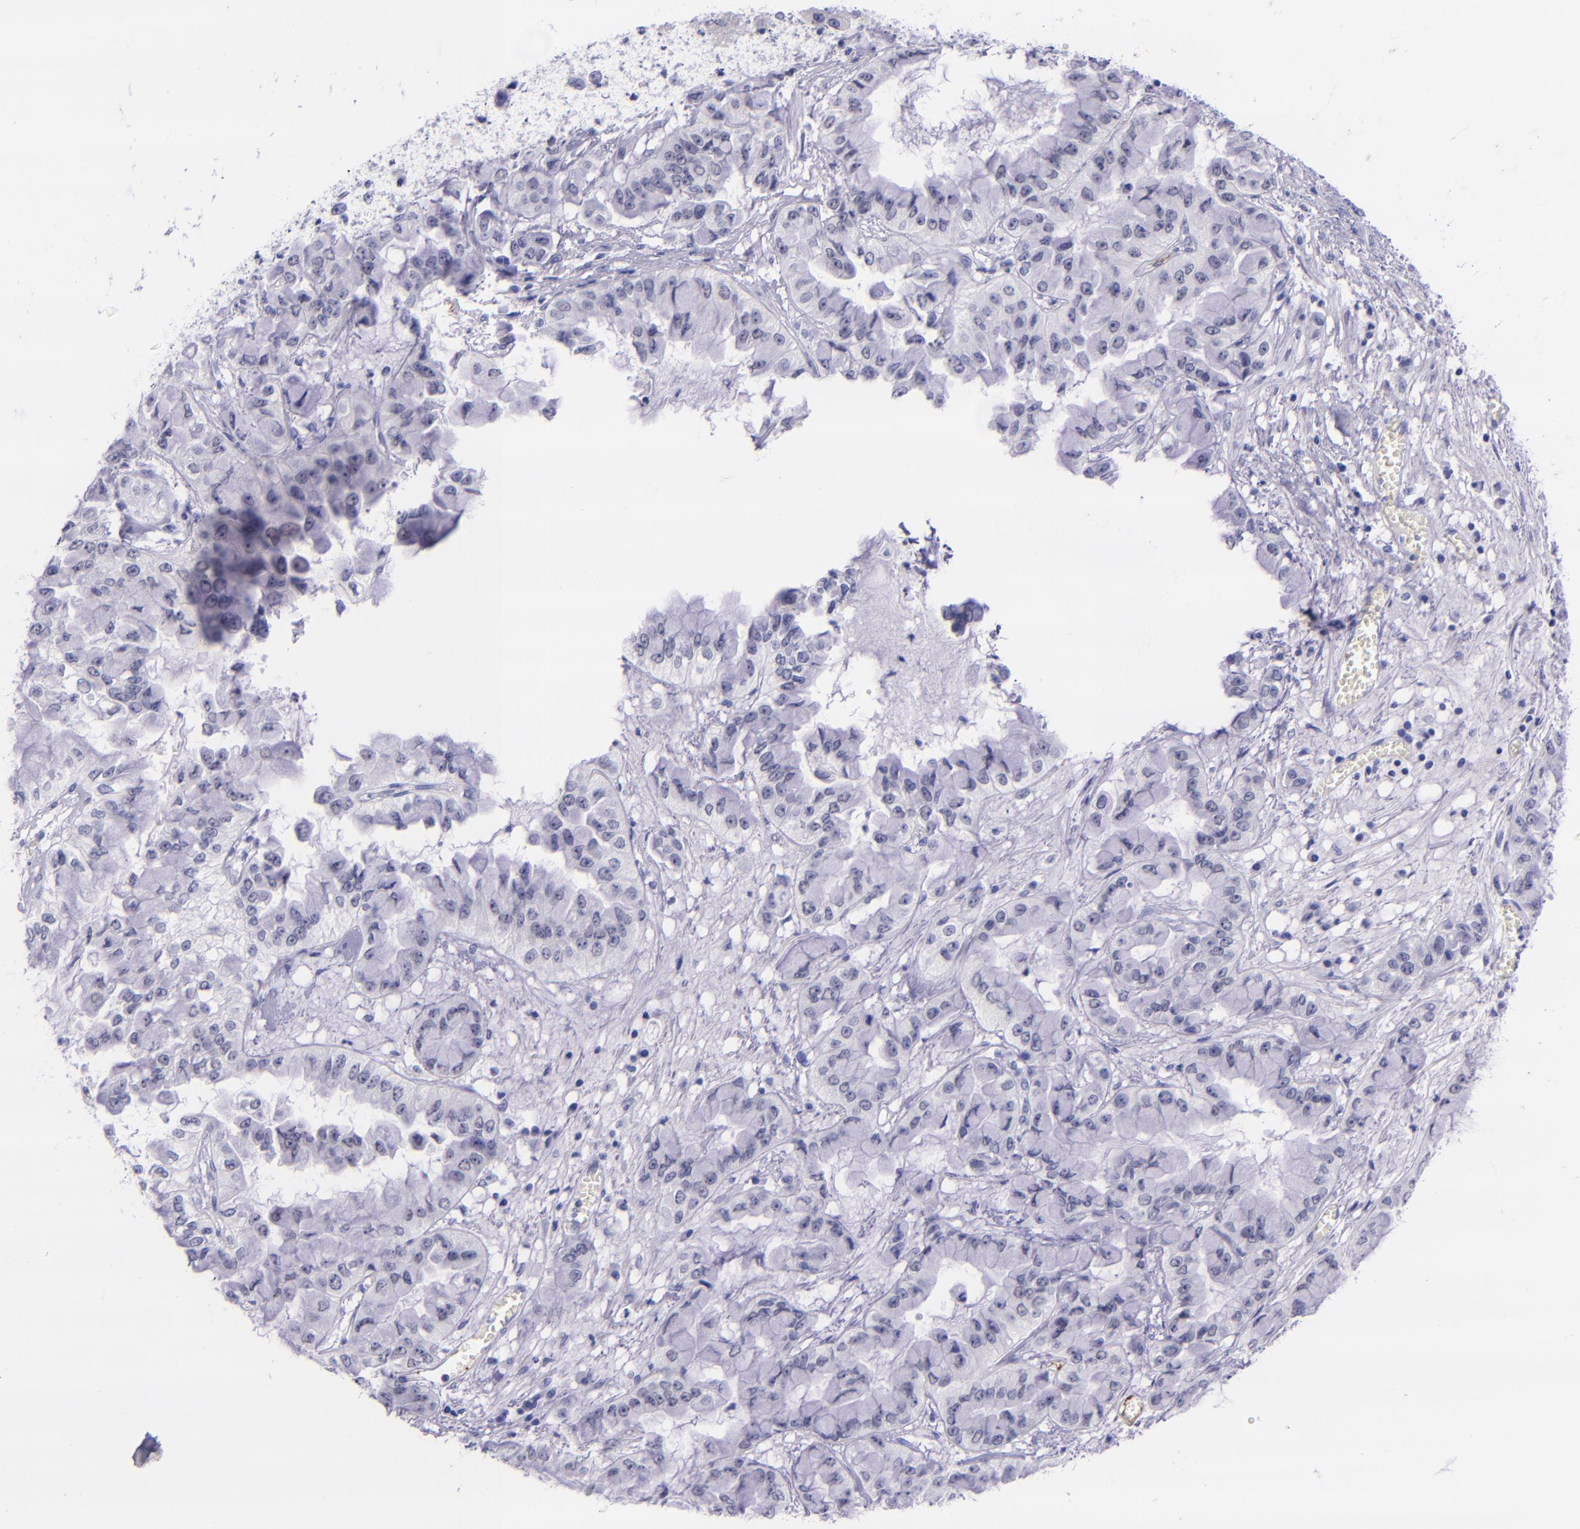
{"staining": {"intensity": "negative", "quantity": "none", "location": "none"}, "tissue": "liver cancer", "cell_type": "Tumor cells", "image_type": "cancer", "snomed": [{"axis": "morphology", "description": "Cholangiocarcinoma"}, {"axis": "topography", "description": "Liver"}], "caption": "Tumor cells show no significant protein expression in liver cholangiocarcinoma.", "gene": "SELE", "patient": {"sex": "female", "age": 79}}